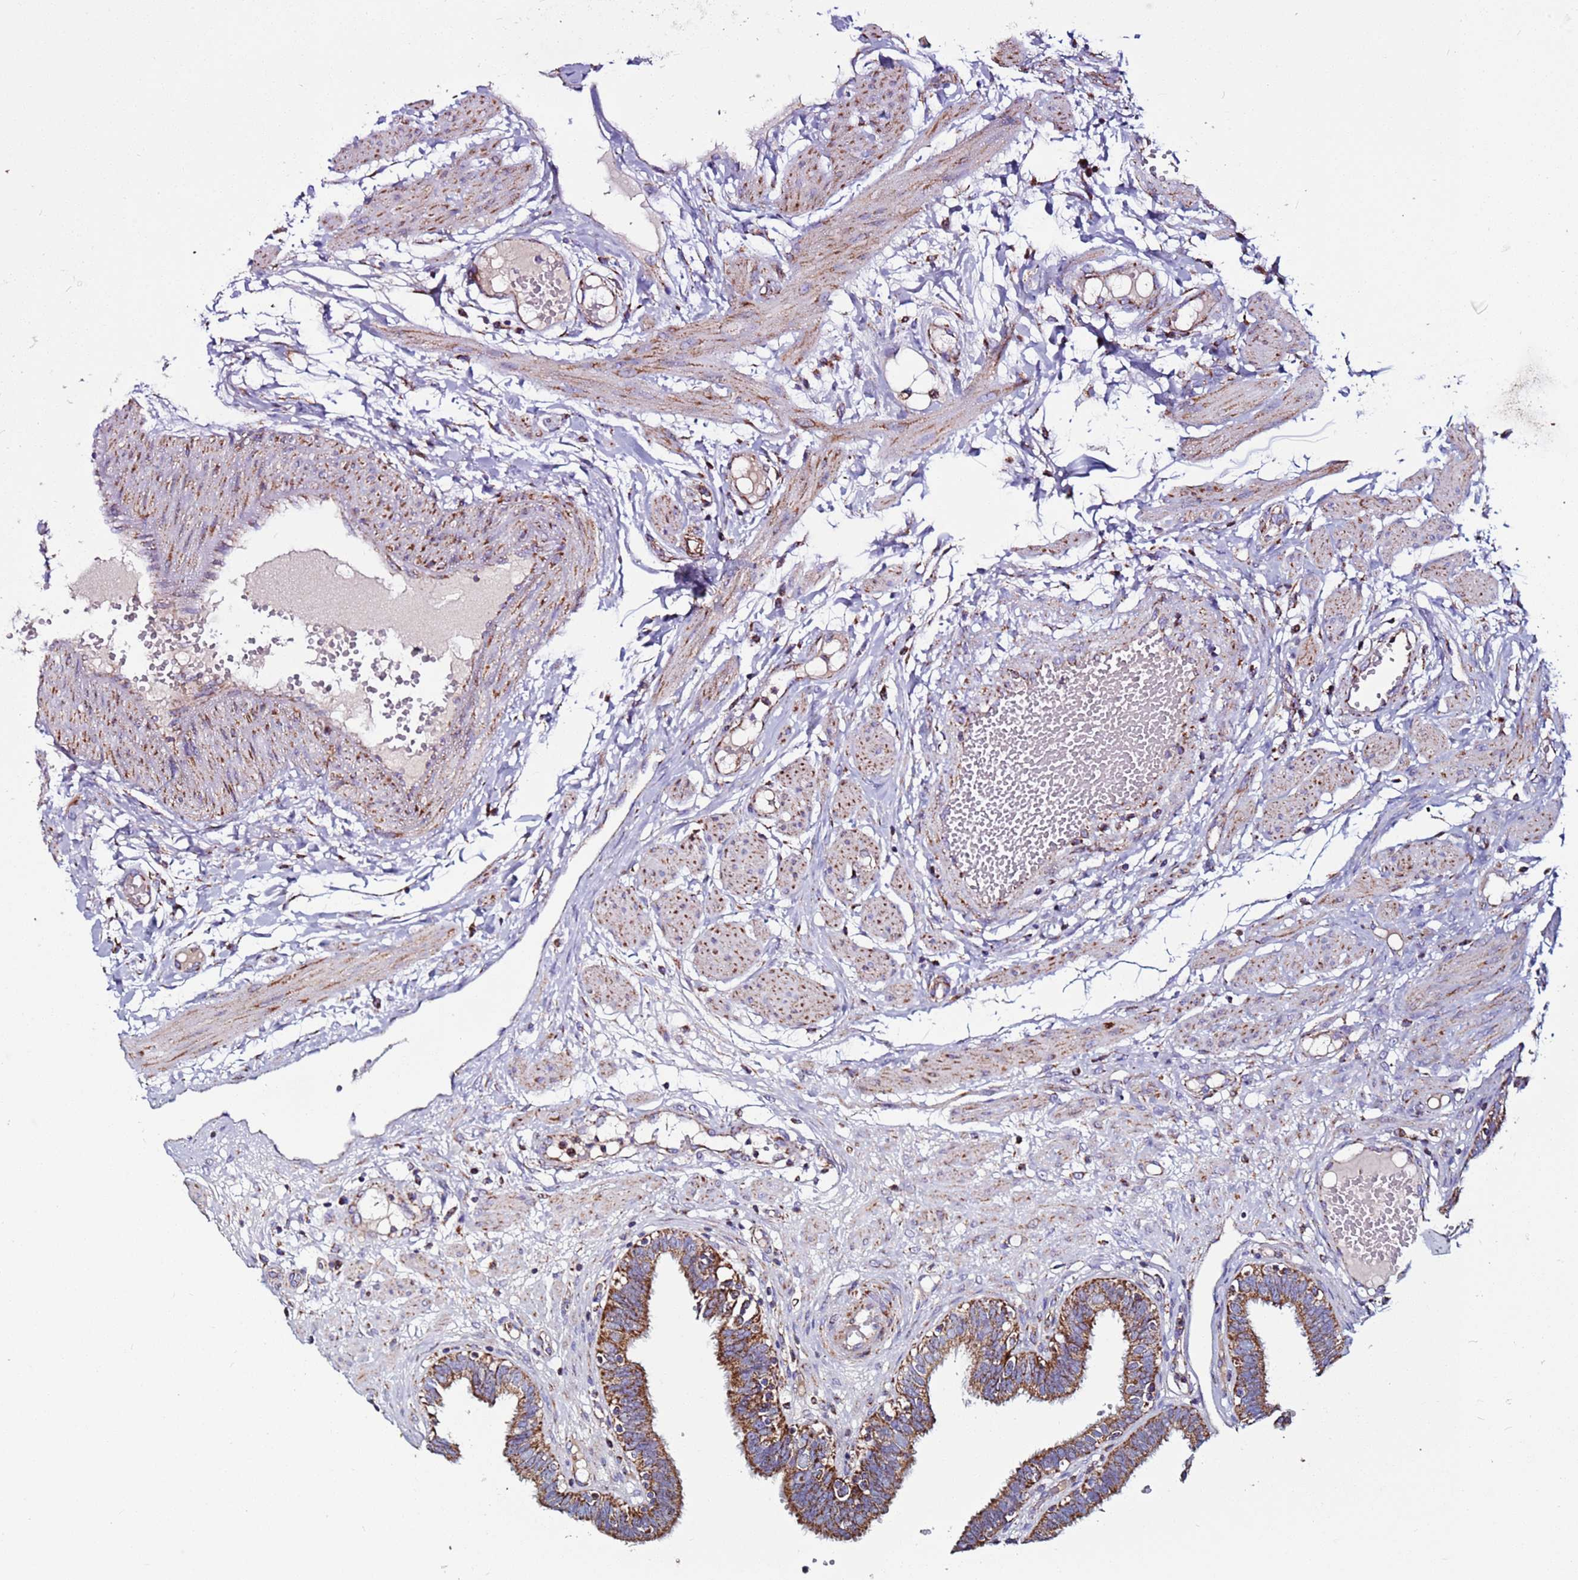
{"staining": {"intensity": "moderate", "quantity": ">75%", "location": "cytoplasmic/membranous"}, "tissue": "fallopian tube", "cell_type": "Glandular cells", "image_type": "normal", "snomed": [{"axis": "morphology", "description": "Normal tissue, NOS"}, {"axis": "topography", "description": "Fallopian tube"}, {"axis": "topography", "description": "Placenta"}], "caption": "Immunohistochemical staining of benign fallopian tube reveals >75% levels of moderate cytoplasmic/membranous protein expression in about >75% of glandular cells.", "gene": "ZBTB39", "patient": {"sex": "female", "age": 32}}